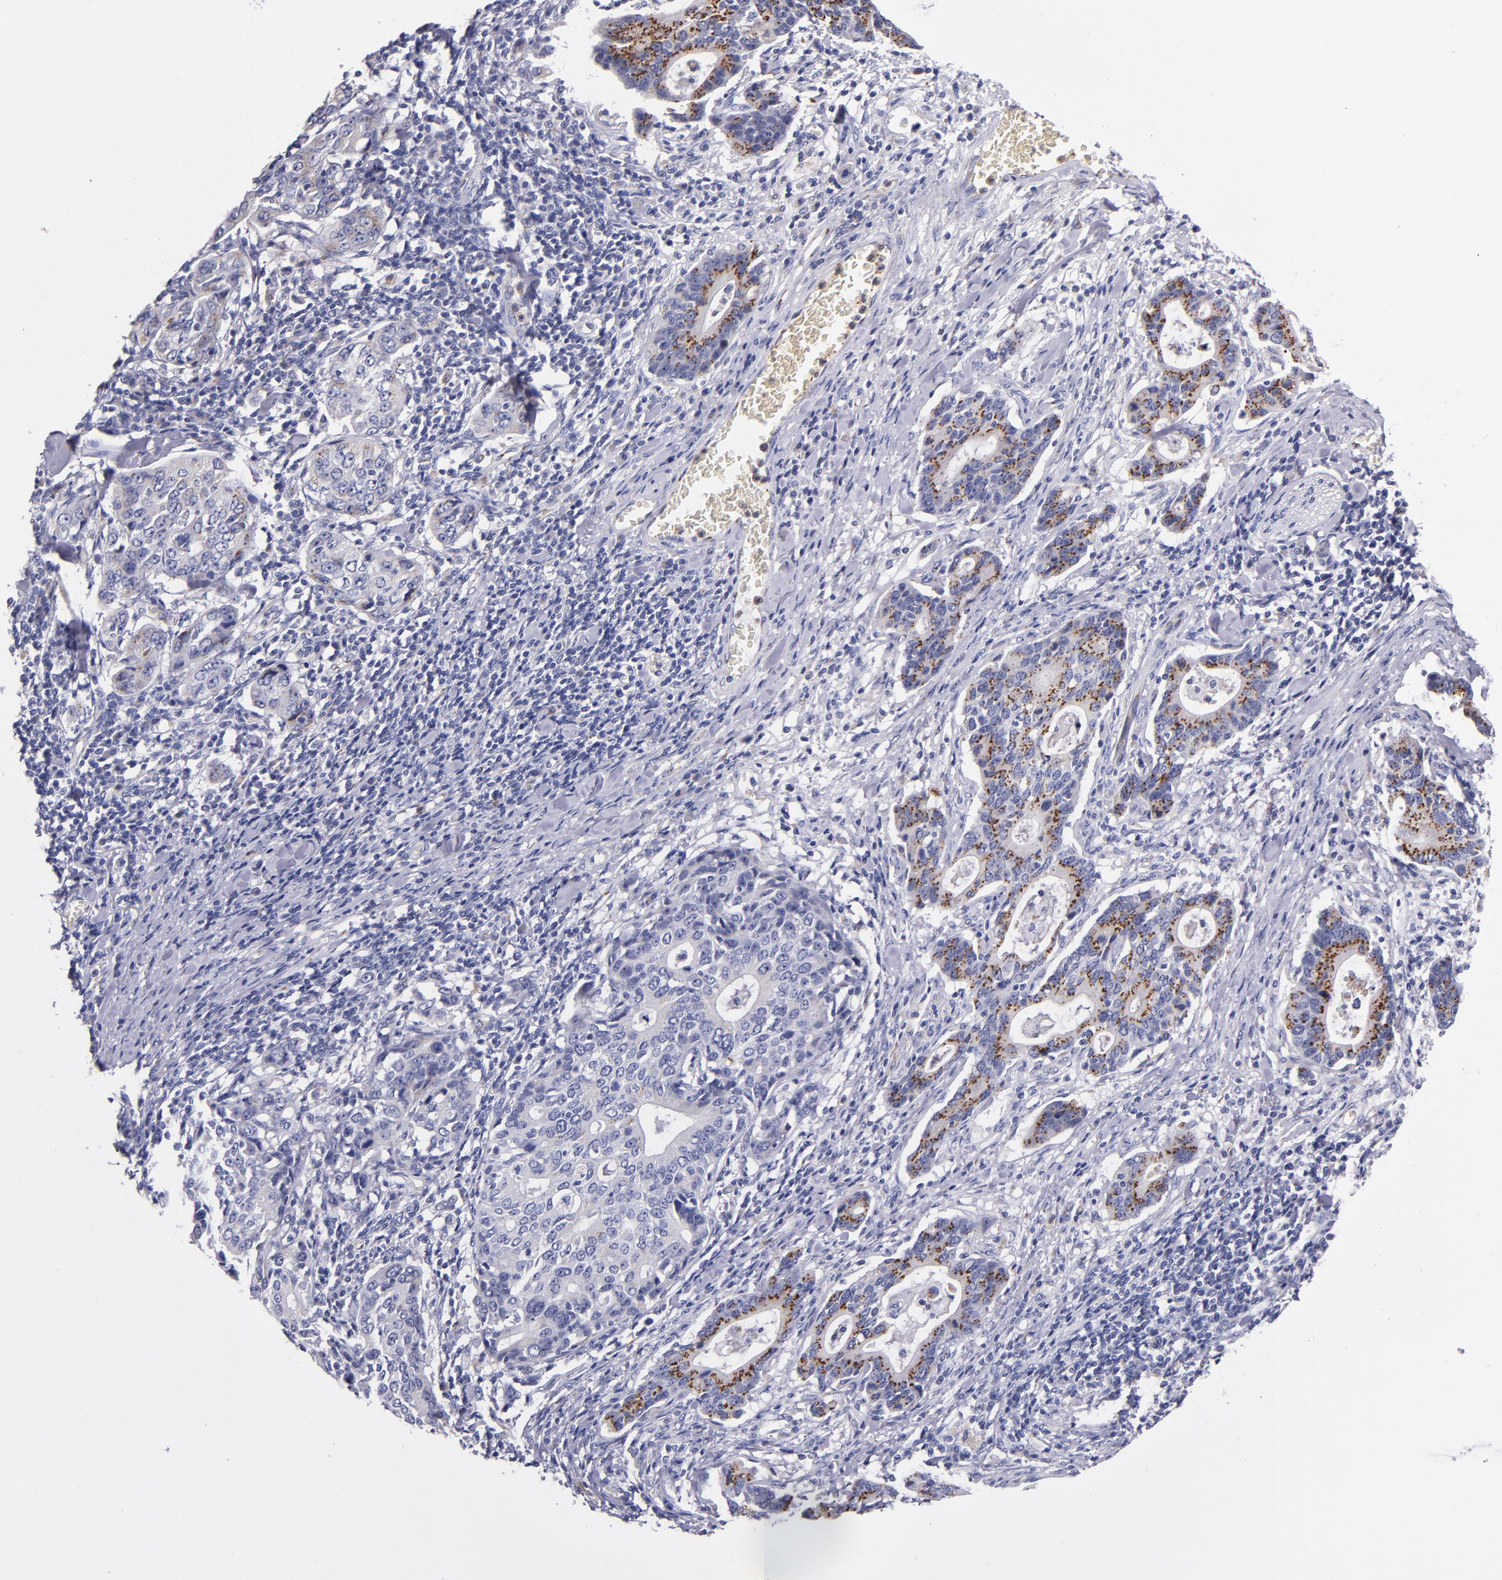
{"staining": {"intensity": "strong", "quantity": "25%-75%", "location": "cytoplasmic/membranous"}, "tissue": "stomach cancer", "cell_type": "Tumor cells", "image_type": "cancer", "snomed": [{"axis": "morphology", "description": "Adenocarcinoma, NOS"}, {"axis": "topography", "description": "Esophagus"}, {"axis": "topography", "description": "Stomach"}], "caption": "This is a photomicrograph of immunohistochemistry staining of adenocarcinoma (stomach), which shows strong staining in the cytoplasmic/membranous of tumor cells.", "gene": "RAB41", "patient": {"sex": "male", "age": 74}}